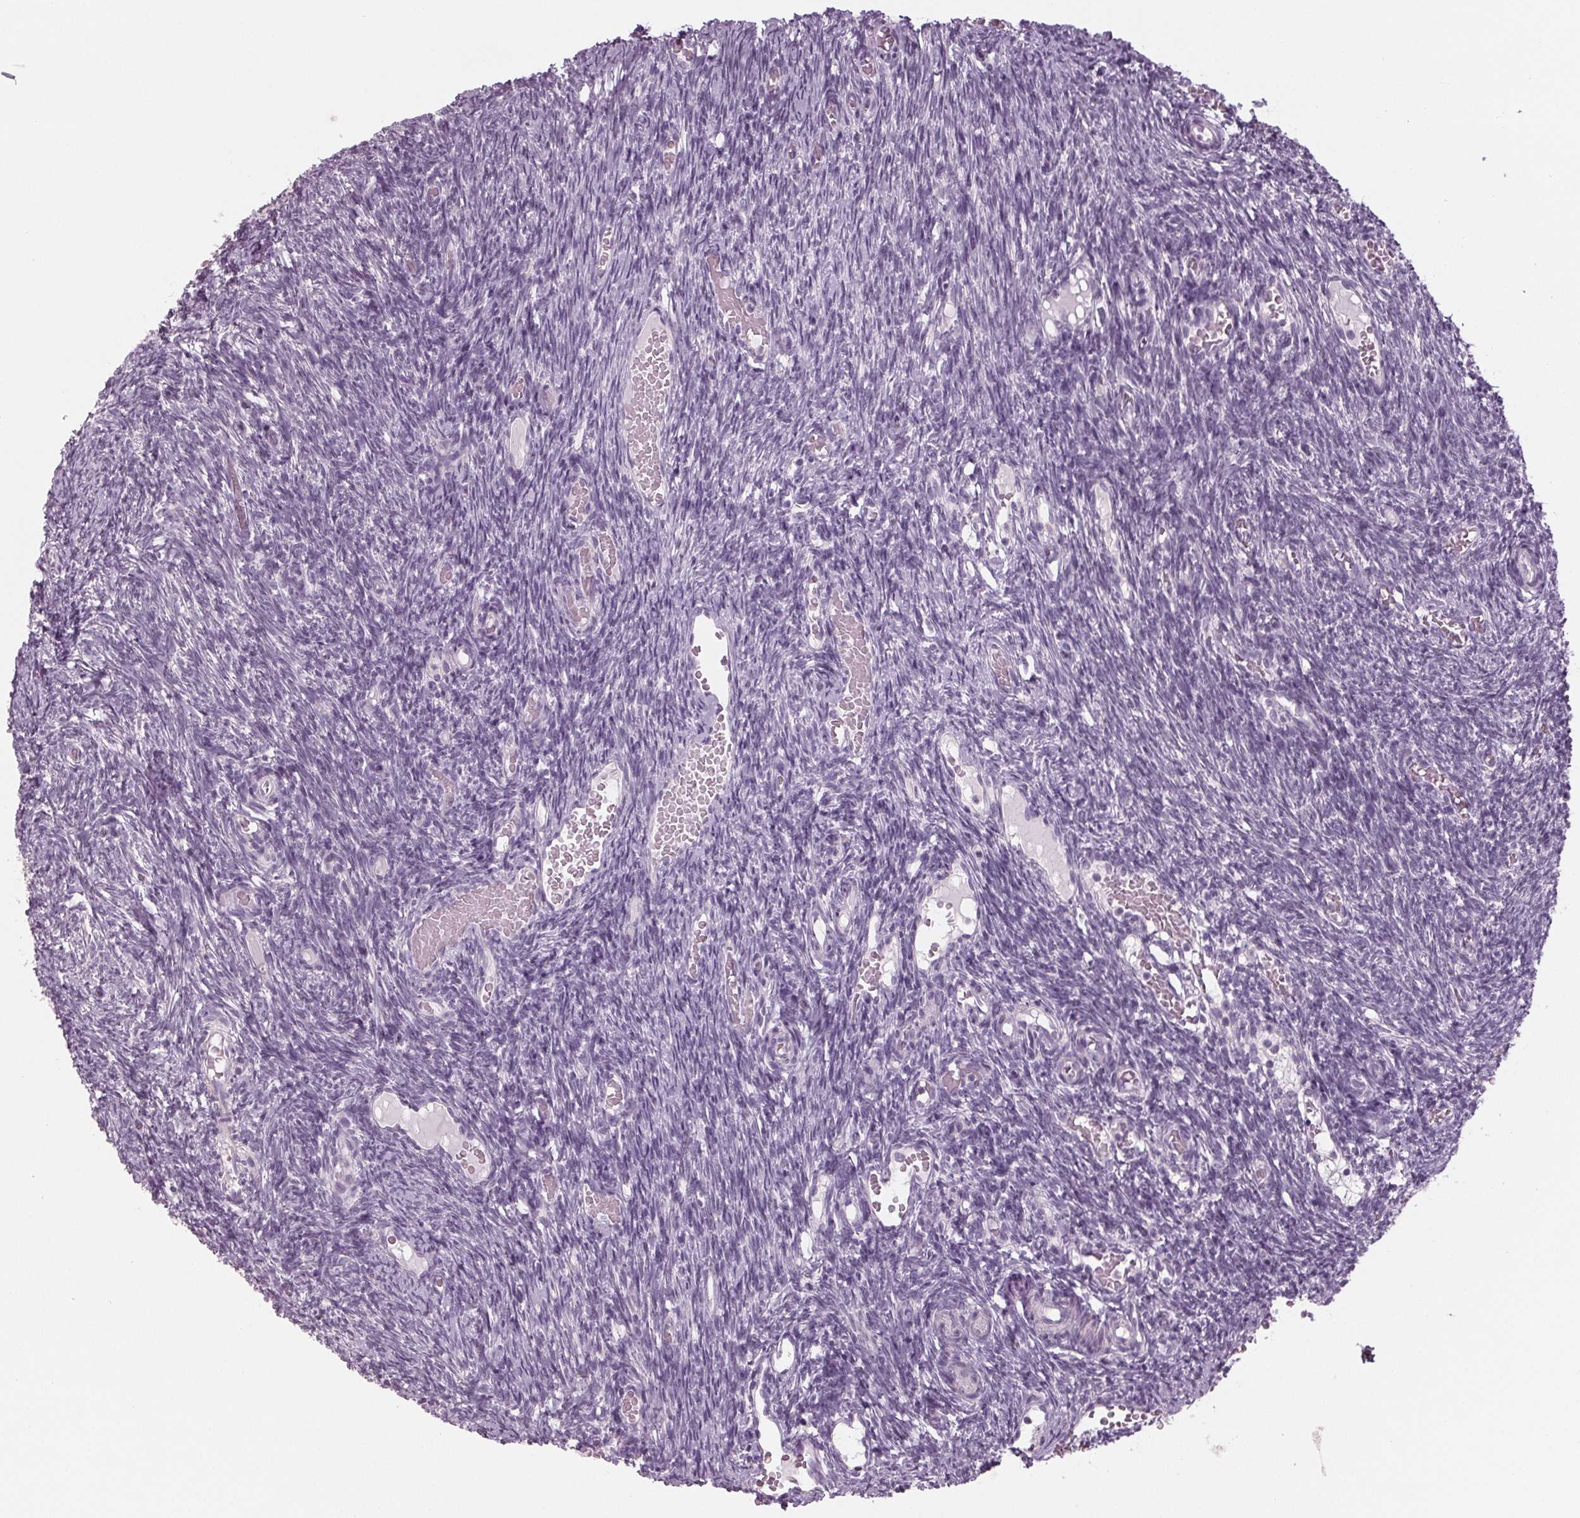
{"staining": {"intensity": "negative", "quantity": "none", "location": "none"}, "tissue": "ovary", "cell_type": "Ovarian stroma cells", "image_type": "normal", "snomed": [{"axis": "morphology", "description": "Normal tissue, NOS"}, {"axis": "topography", "description": "Ovary"}], "caption": "IHC histopathology image of unremarkable human ovary stained for a protein (brown), which demonstrates no staining in ovarian stroma cells. (Immunohistochemistry, brightfield microscopy, high magnification).", "gene": "TNNC2", "patient": {"sex": "female", "age": 39}}